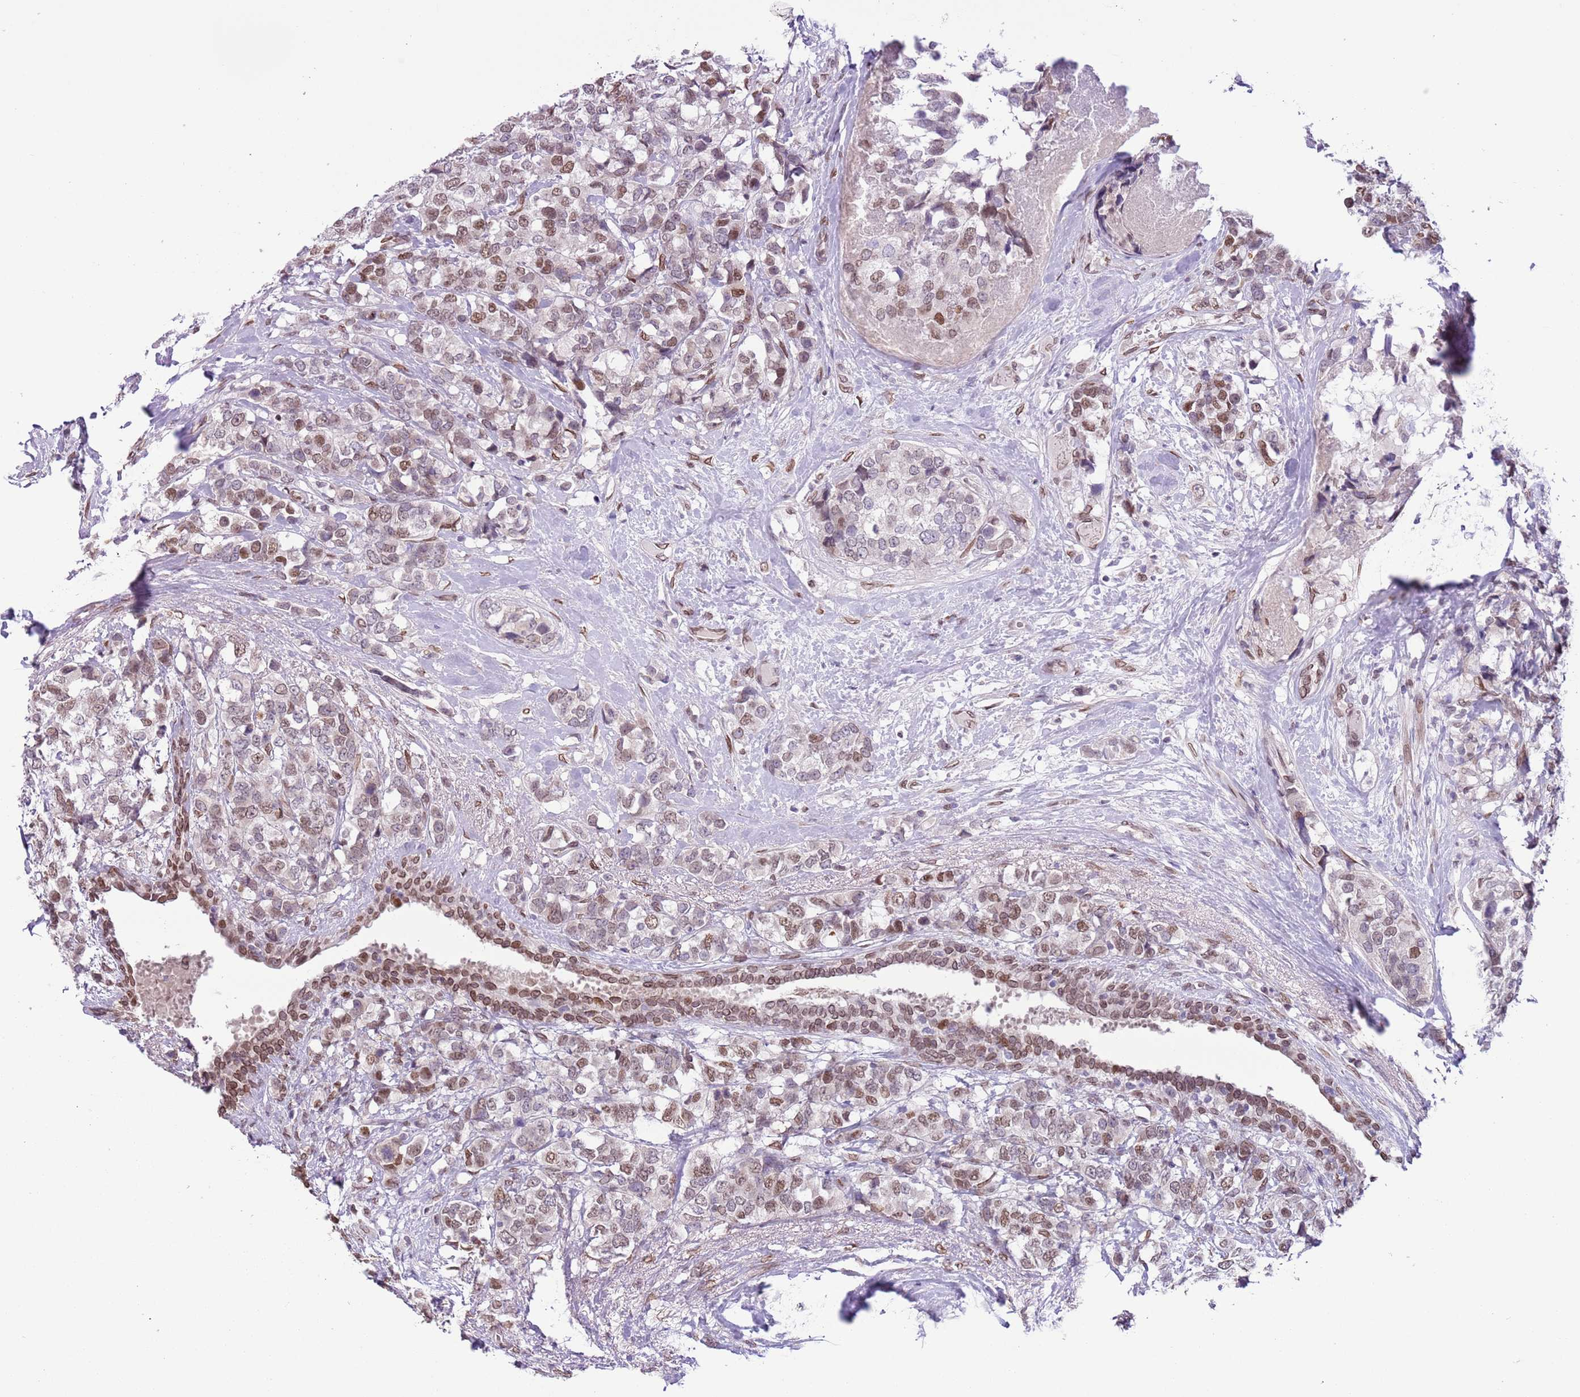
{"staining": {"intensity": "moderate", "quantity": ">75%", "location": "nuclear"}, "tissue": "breast cancer", "cell_type": "Tumor cells", "image_type": "cancer", "snomed": [{"axis": "morphology", "description": "Lobular carcinoma"}, {"axis": "topography", "description": "Breast"}], "caption": "Moderate nuclear positivity is appreciated in approximately >75% of tumor cells in breast lobular carcinoma. Ihc stains the protein in brown and the nuclei are stained blue.", "gene": "ZGLP1", "patient": {"sex": "female", "age": 59}}